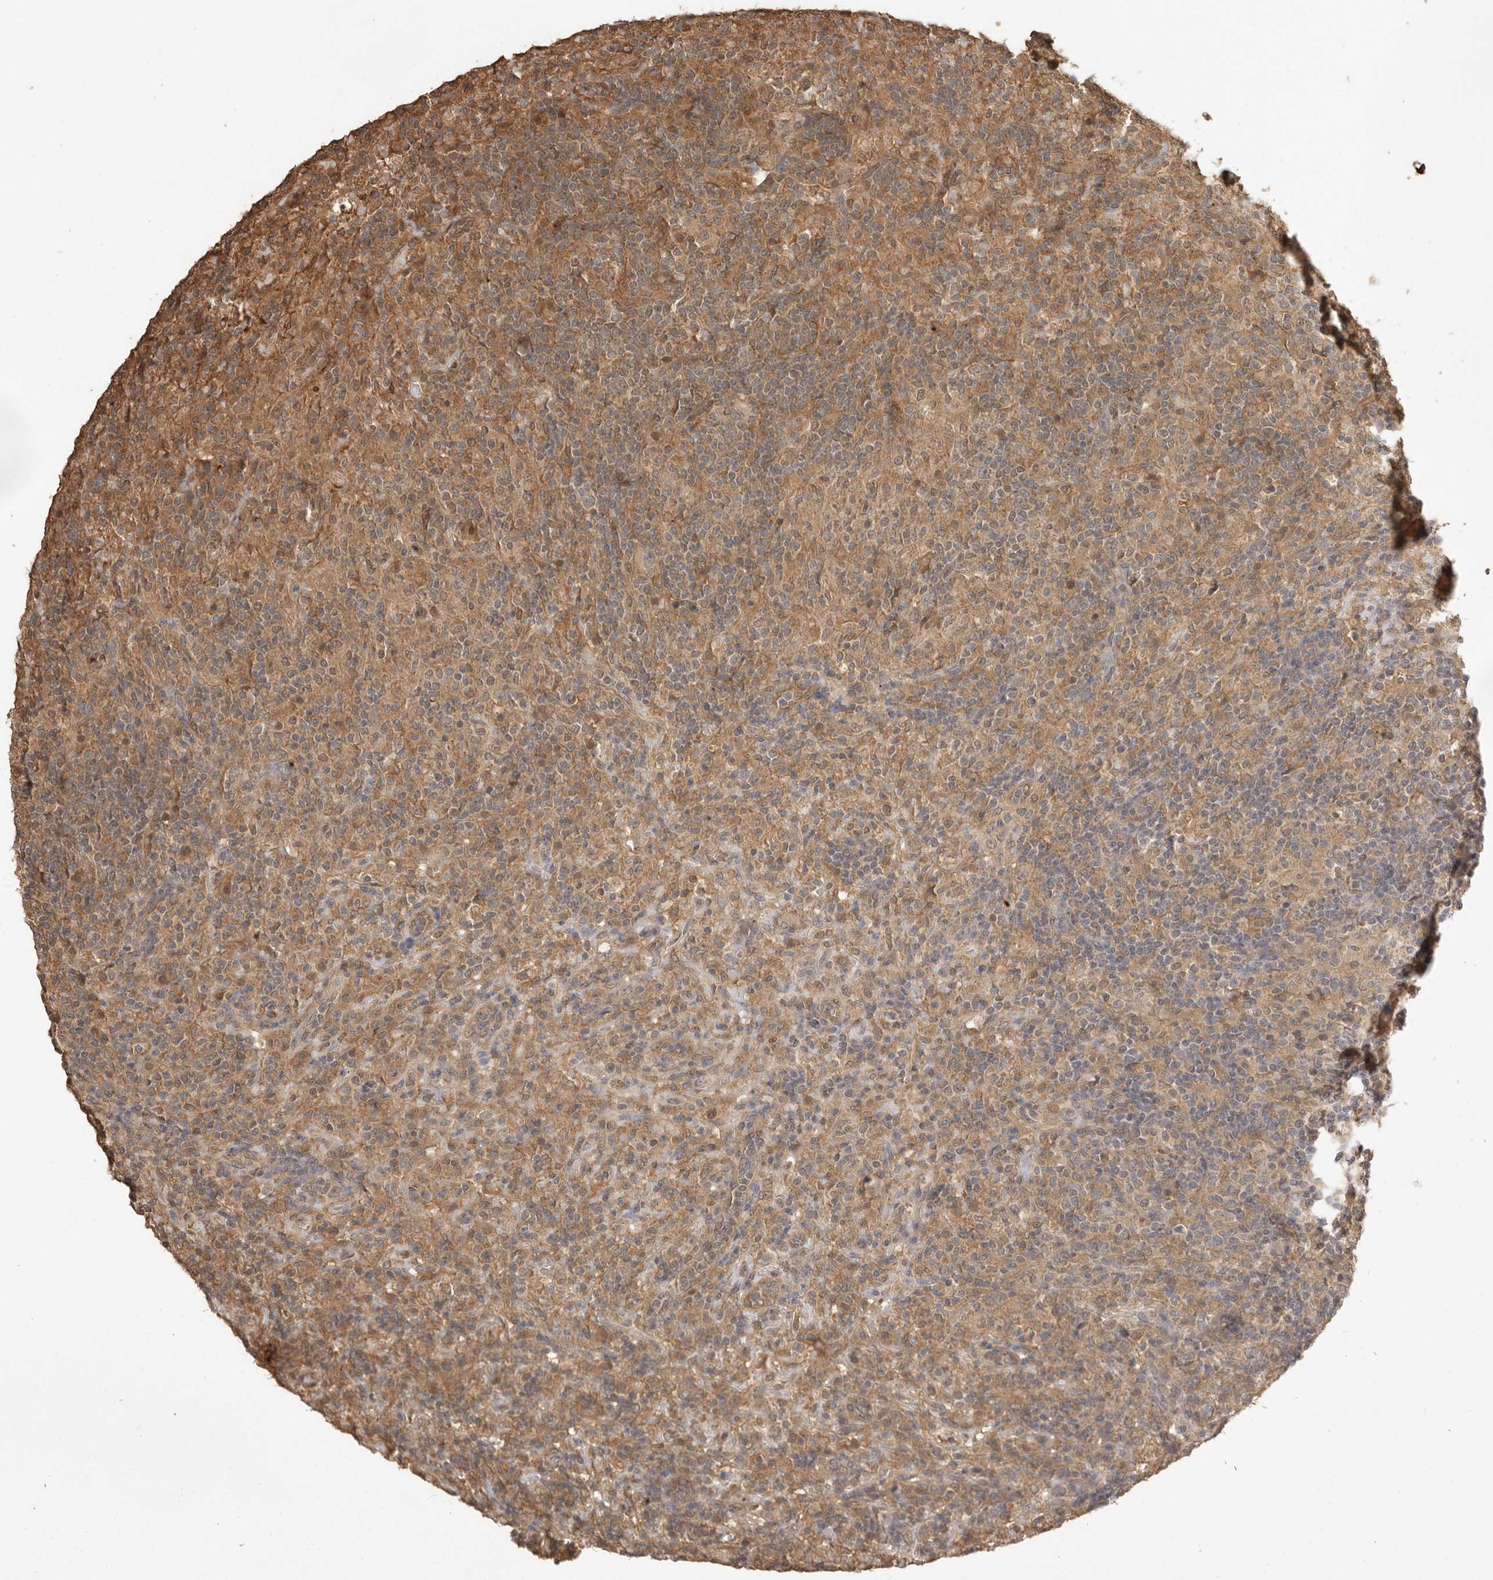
{"staining": {"intensity": "negative", "quantity": "none", "location": "none"}, "tissue": "lymphoma", "cell_type": "Tumor cells", "image_type": "cancer", "snomed": [{"axis": "morphology", "description": "Hodgkin's disease, NOS"}, {"axis": "topography", "description": "Lymph node"}], "caption": "Tumor cells are negative for protein expression in human Hodgkin's disease.", "gene": "JAG2", "patient": {"sex": "male", "age": 70}}